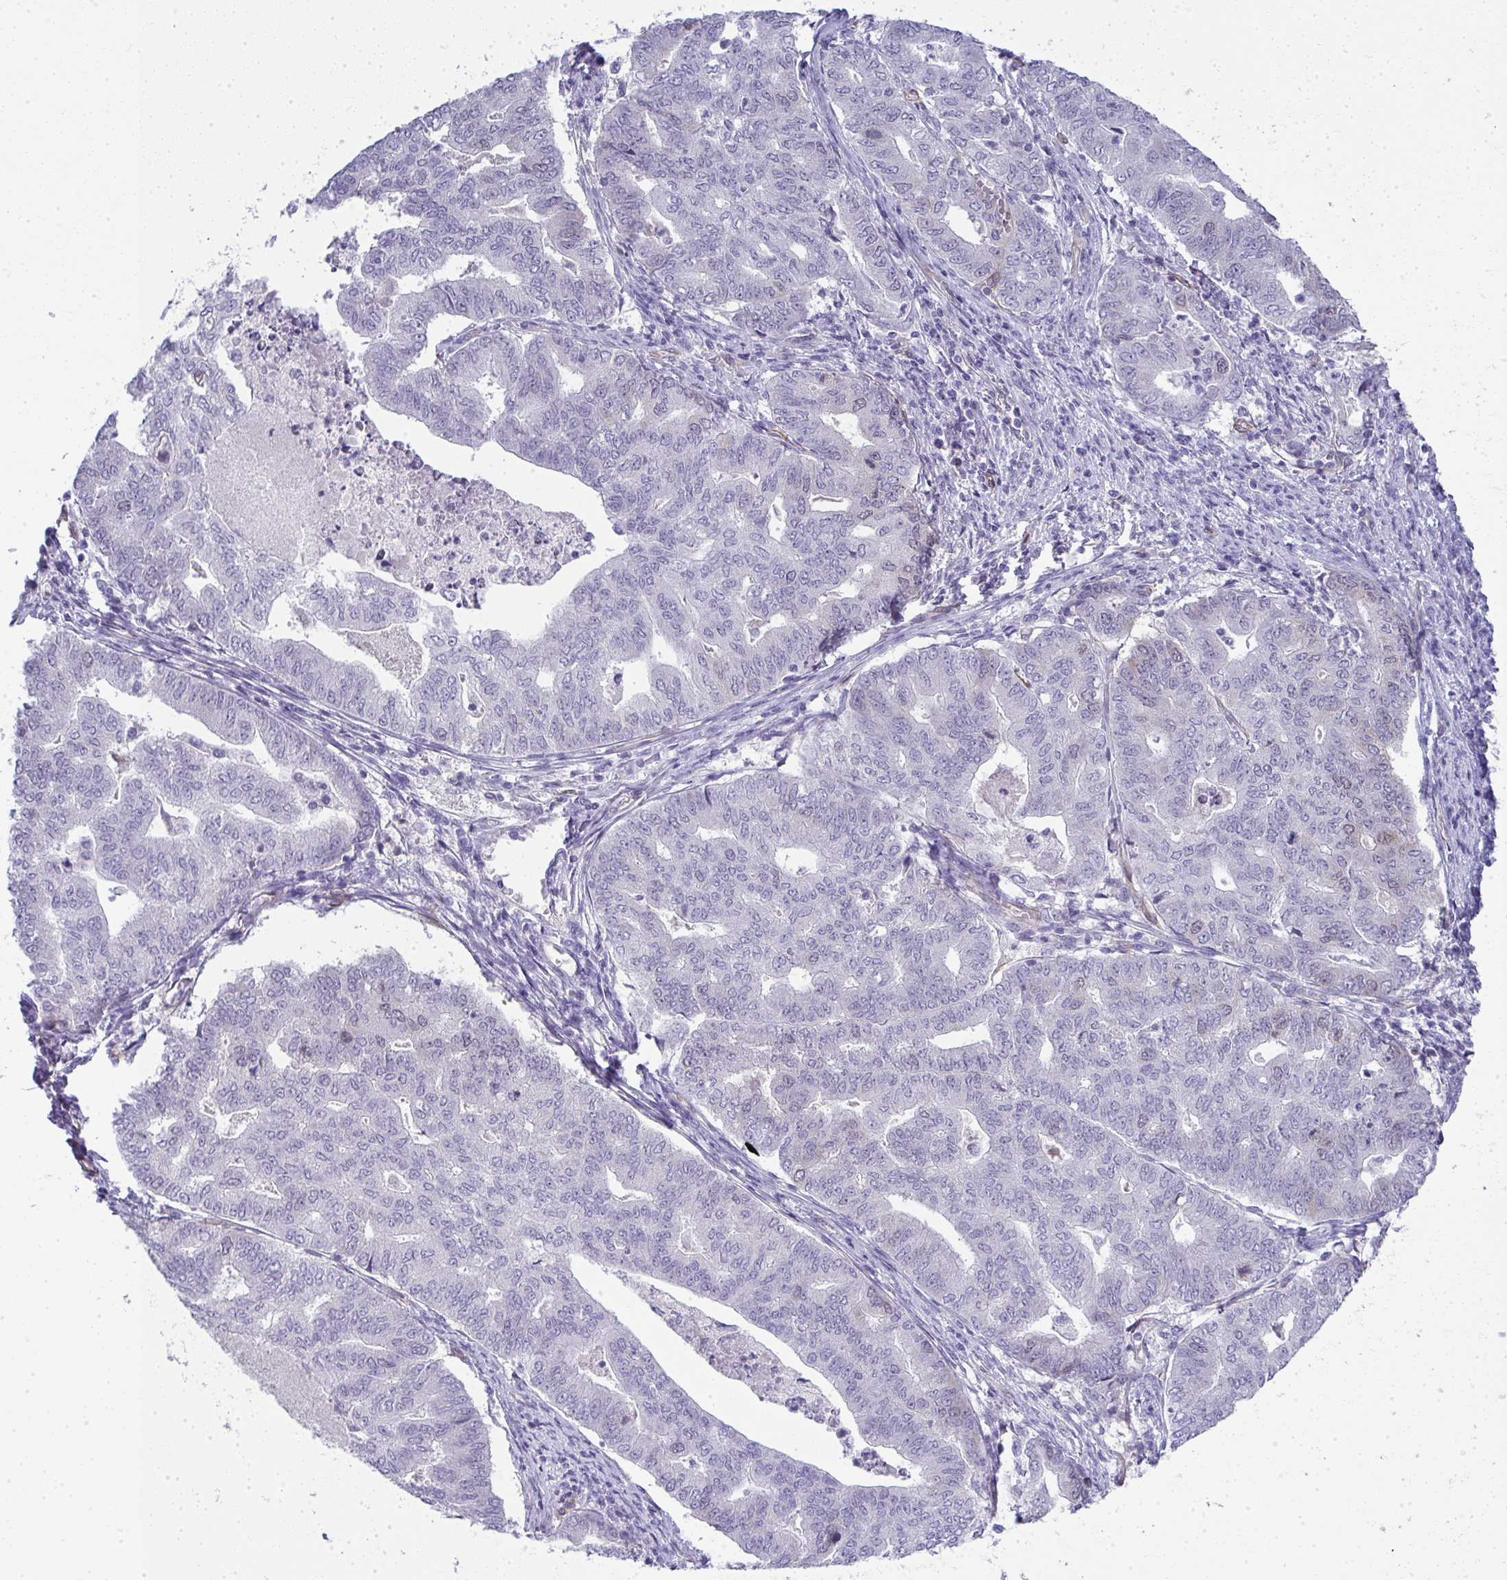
{"staining": {"intensity": "negative", "quantity": "none", "location": "none"}, "tissue": "endometrial cancer", "cell_type": "Tumor cells", "image_type": "cancer", "snomed": [{"axis": "morphology", "description": "Adenocarcinoma, NOS"}, {"axis": "topography", "description": "Endometrium"}], "caption": "DAB (3,3'-diaminobenzidine) immunohistochemical staining of human endometrial cancer reveals no significant expression in tumor cells.", "gene": "UBE2S", "patient": {"sex": "female", "age": 79}}